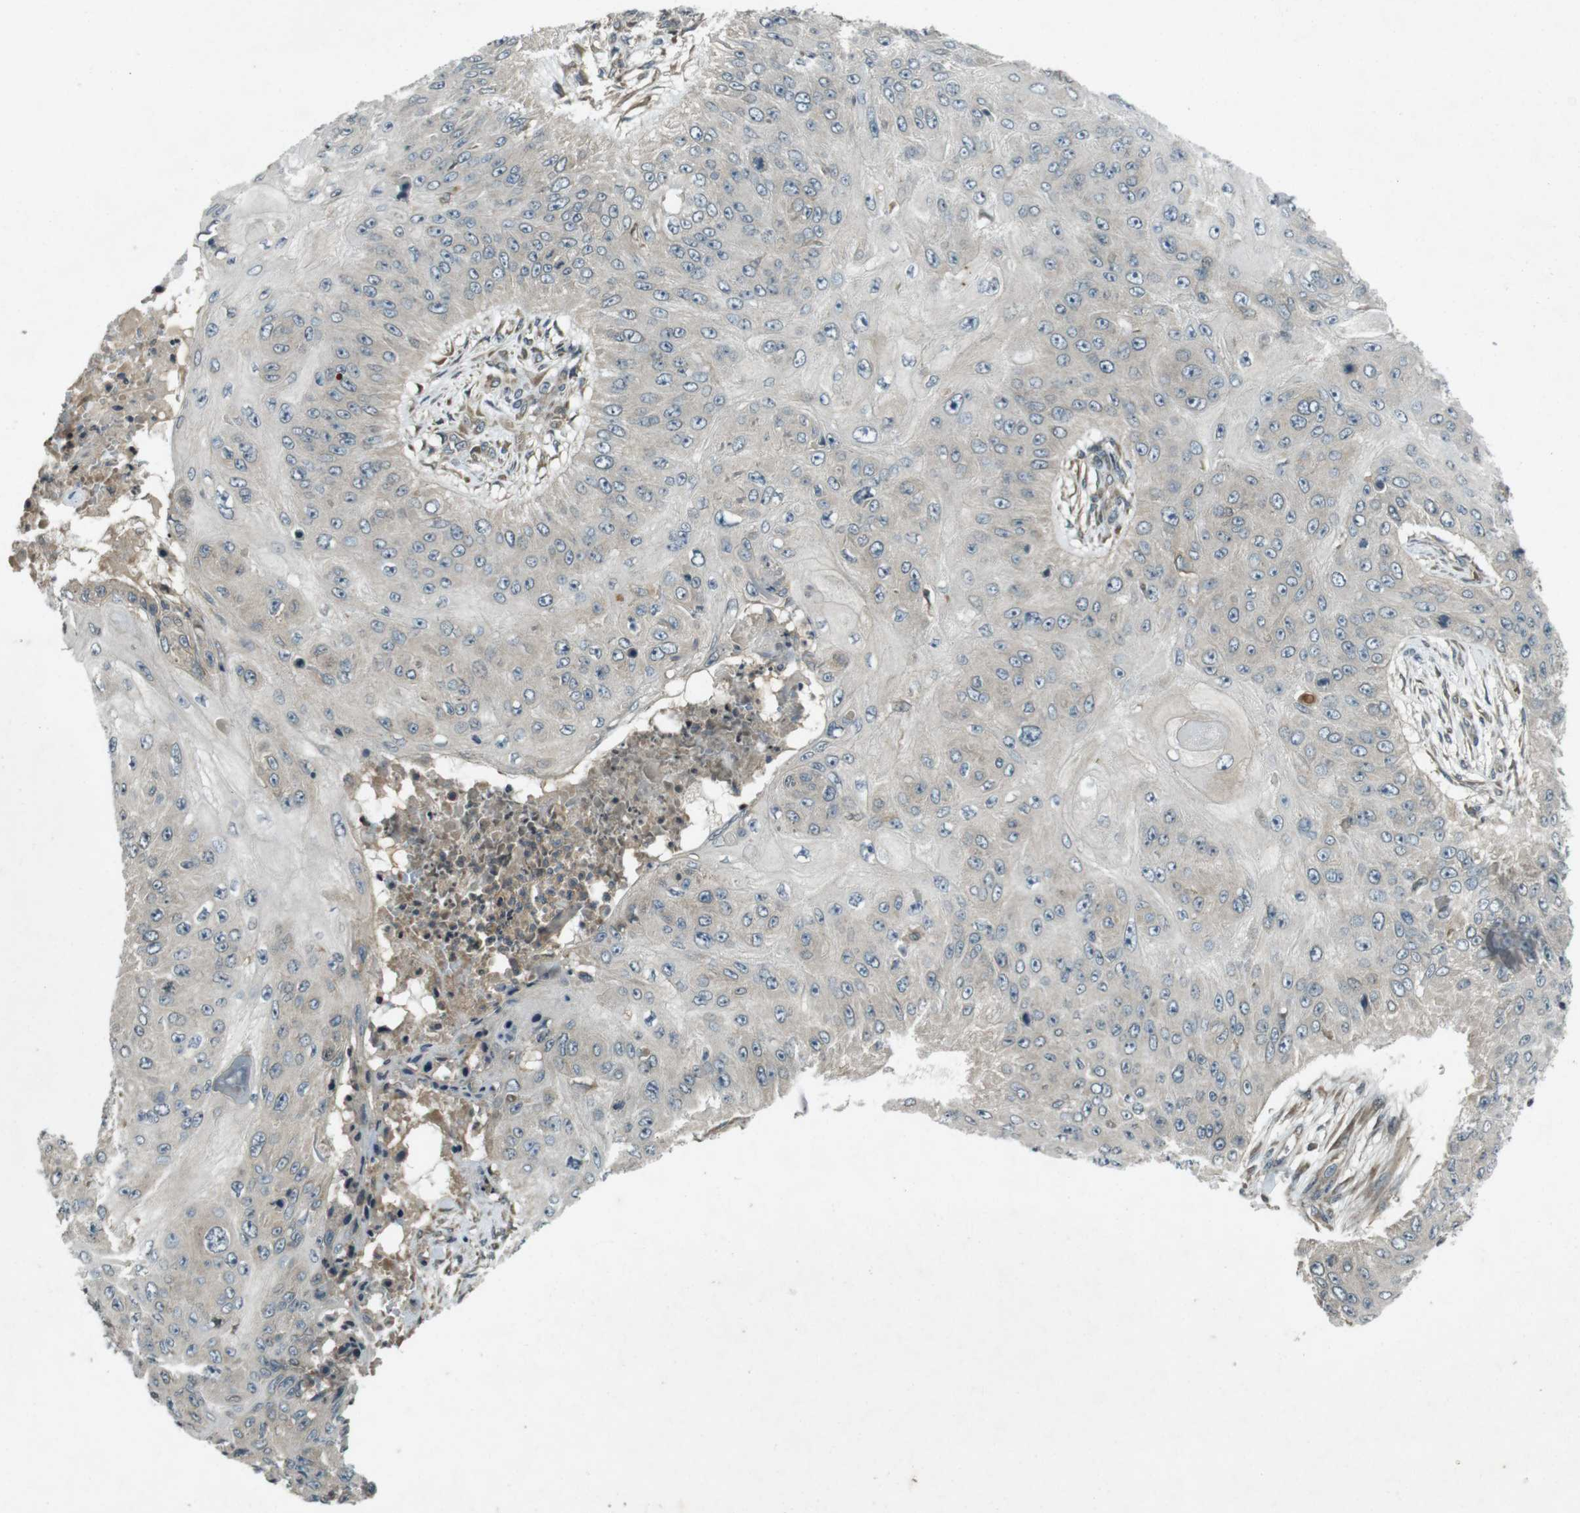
{"staining": {"intensity": "negative", "quantity": "none", "location": "none"}, "tissue": "skin cancer", "cell_type": "Tumor cells", "image_type": "cancer", "snomed": [{"axis": "morphology", "description": "Squamous cell carcinoma, NOS"}, {"axis": "topography", "description": "Skin"}], "caption": "A photomicrograph of human skin cancer is negative for staining in tumor cells. The staining is performed using DAB (3,3'-diaminobenzidine) brown chromogen with nuclei counter-stained in using hematoxylin.", "gene": "ZYX", "patient": {"sex": "female", "age": 80}}